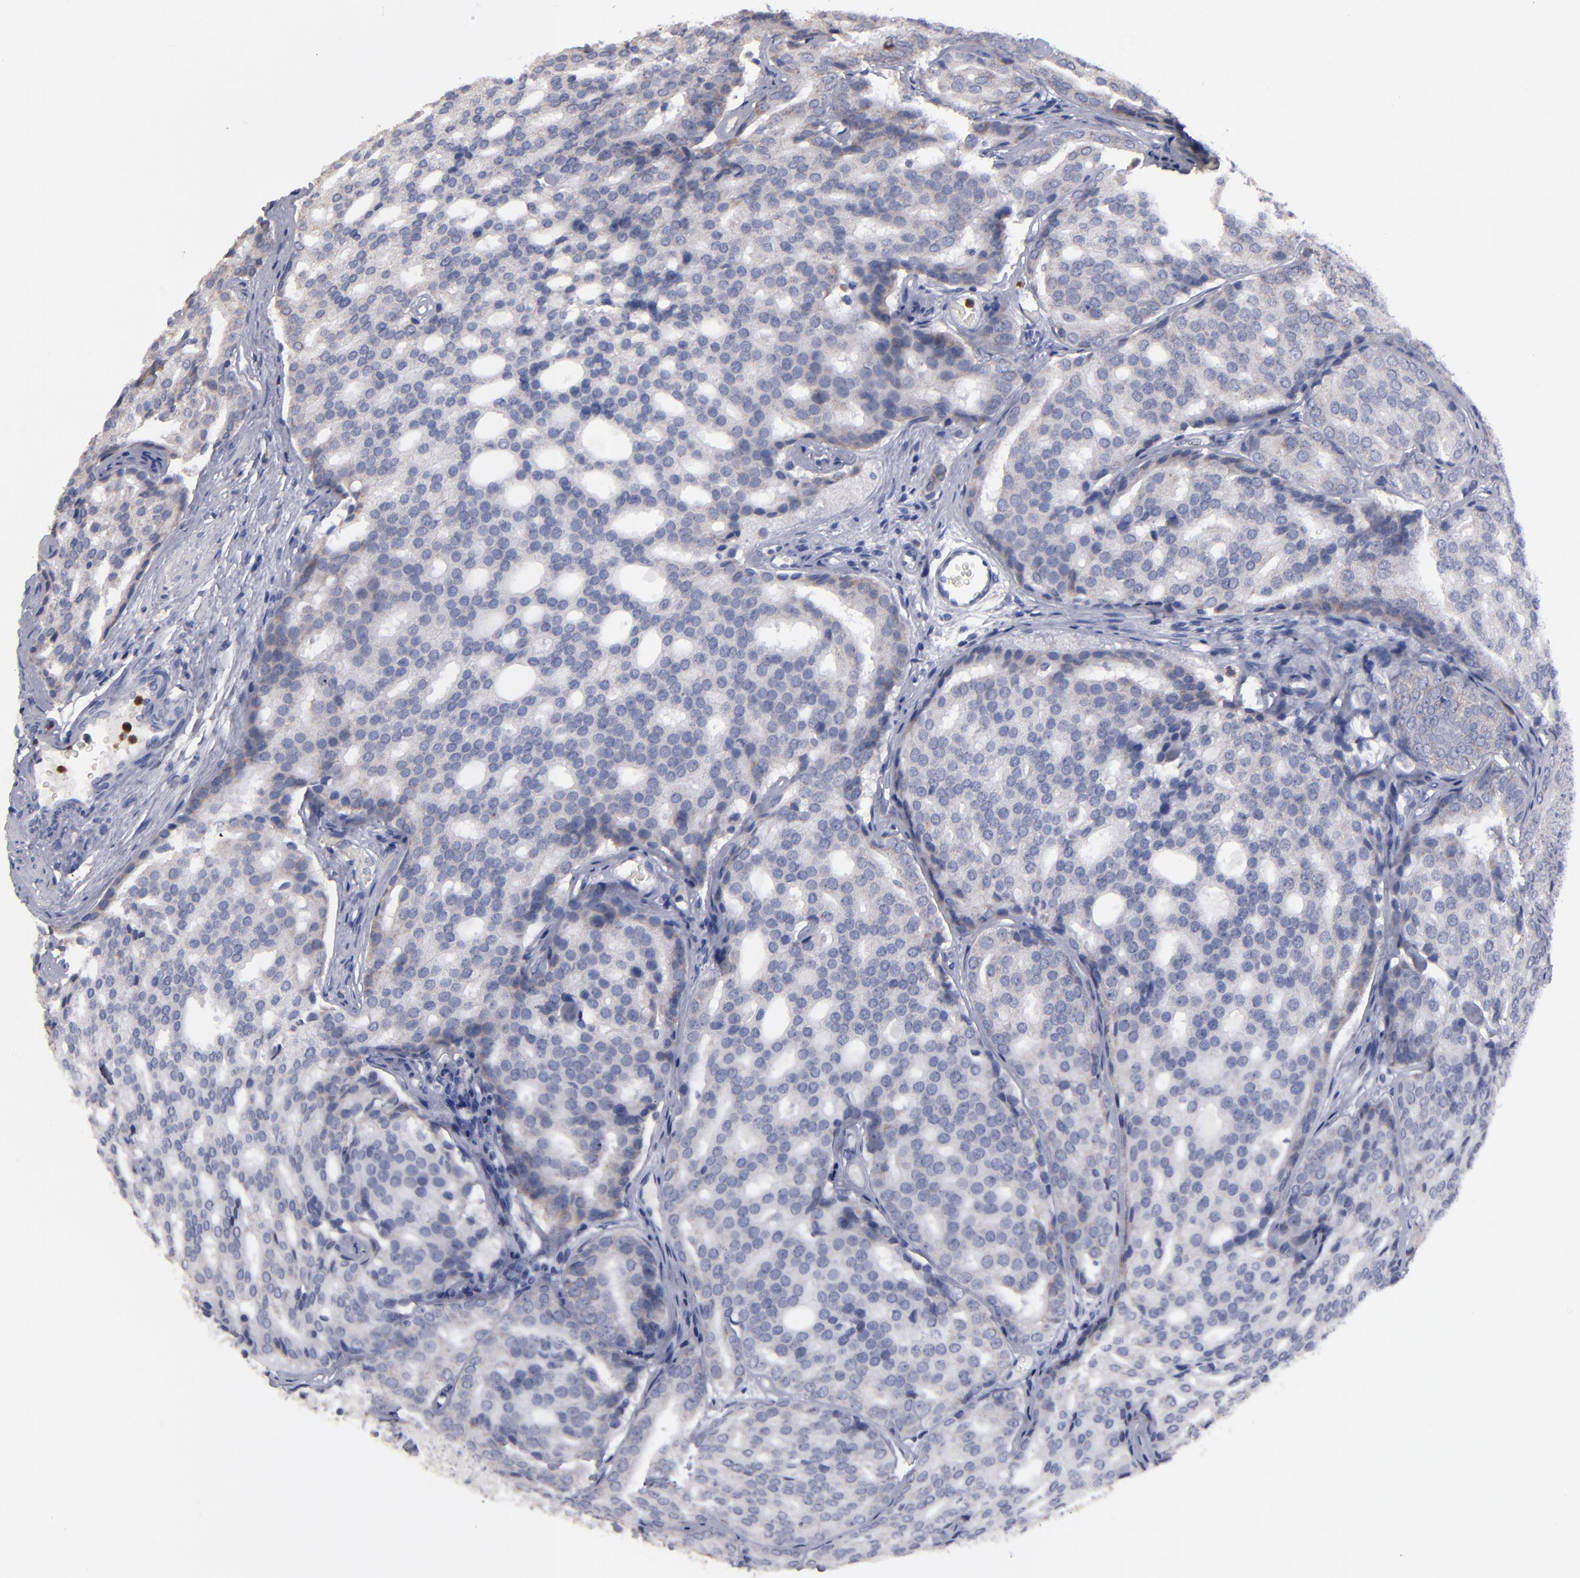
{"staining": {"intensity": "weak", "quantity": "<25%", "location": "cytoplasmic/membranous"}, "tissue": "prostate cancer", "cell_type": "Tumor cells", "image_type": "cancer", "snomed": [{"axis": "morphology", "description": "Adenocarcinoma, High grade"}, {"axis": "topography", "description": "Prostate"}], "caption": "This is a photomicrograph of immunohistochemistry staining of high-grade adenocarcinoma (prostate), which shows no staining in tumor cells.", "gene": "FGR", "patient": {"sex": "male", "age": 64}}